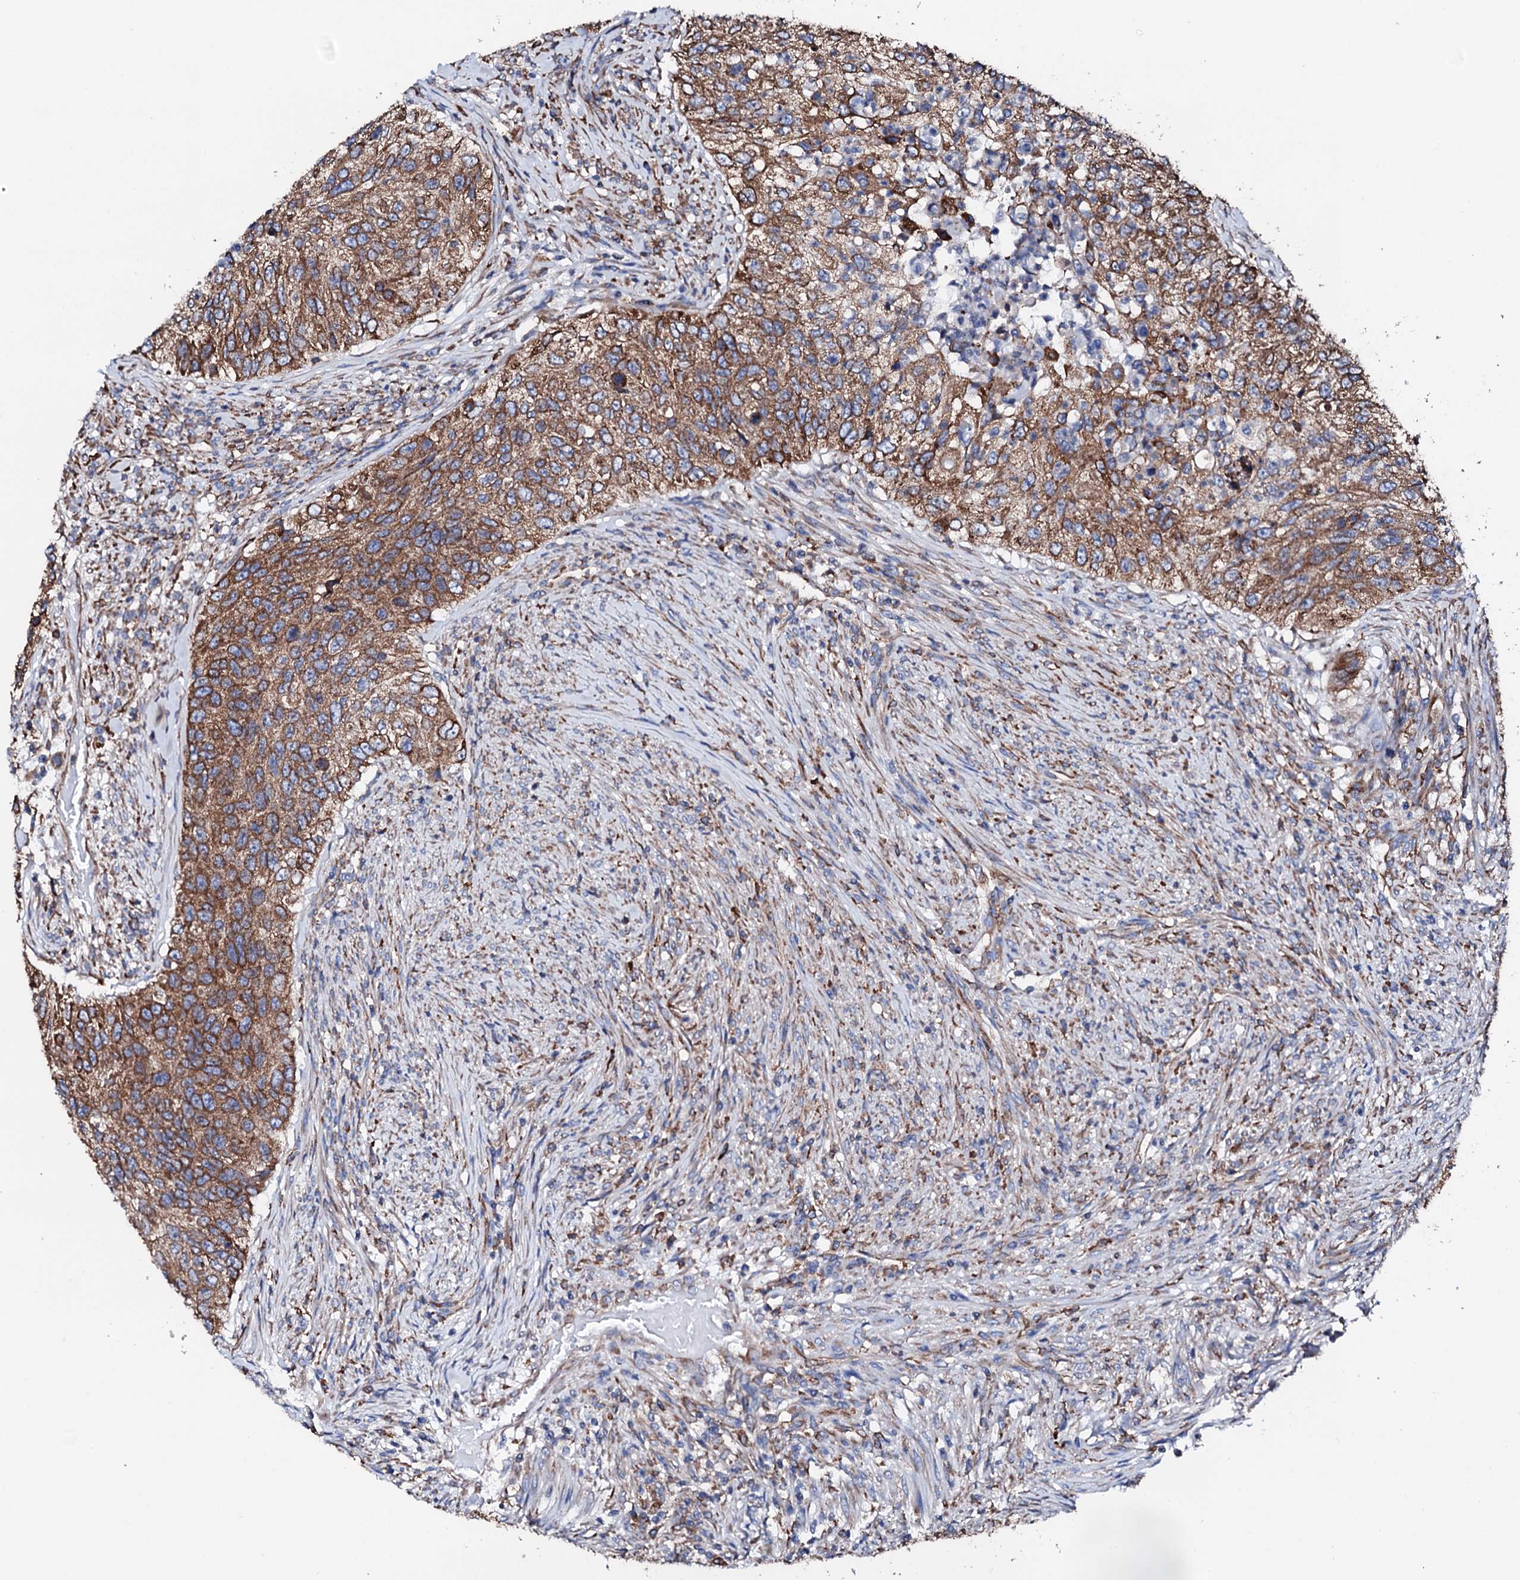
{"staining": {"intensity": "moderate", "quantity": ">75%", "location": "cytoplasmic/membranous"}, "tissue": "urothelial cancer", "cell_type": "Tumor cells", "image_type": "cancer", "snomed": [{"axis": "morphology", "description": "Urothelial carcinoma, High grade"}, {"axis": "topography", "description": "Urinary bladder"}], "caption": "The photomicrograph exhibits staining of urothelial cancer, revealing moderate cytoplasmic/membranous protein positivity (brown color) within tumor cells.", "gene": "AMDHD1", "patient": {"sex": "female", "age": 60}}